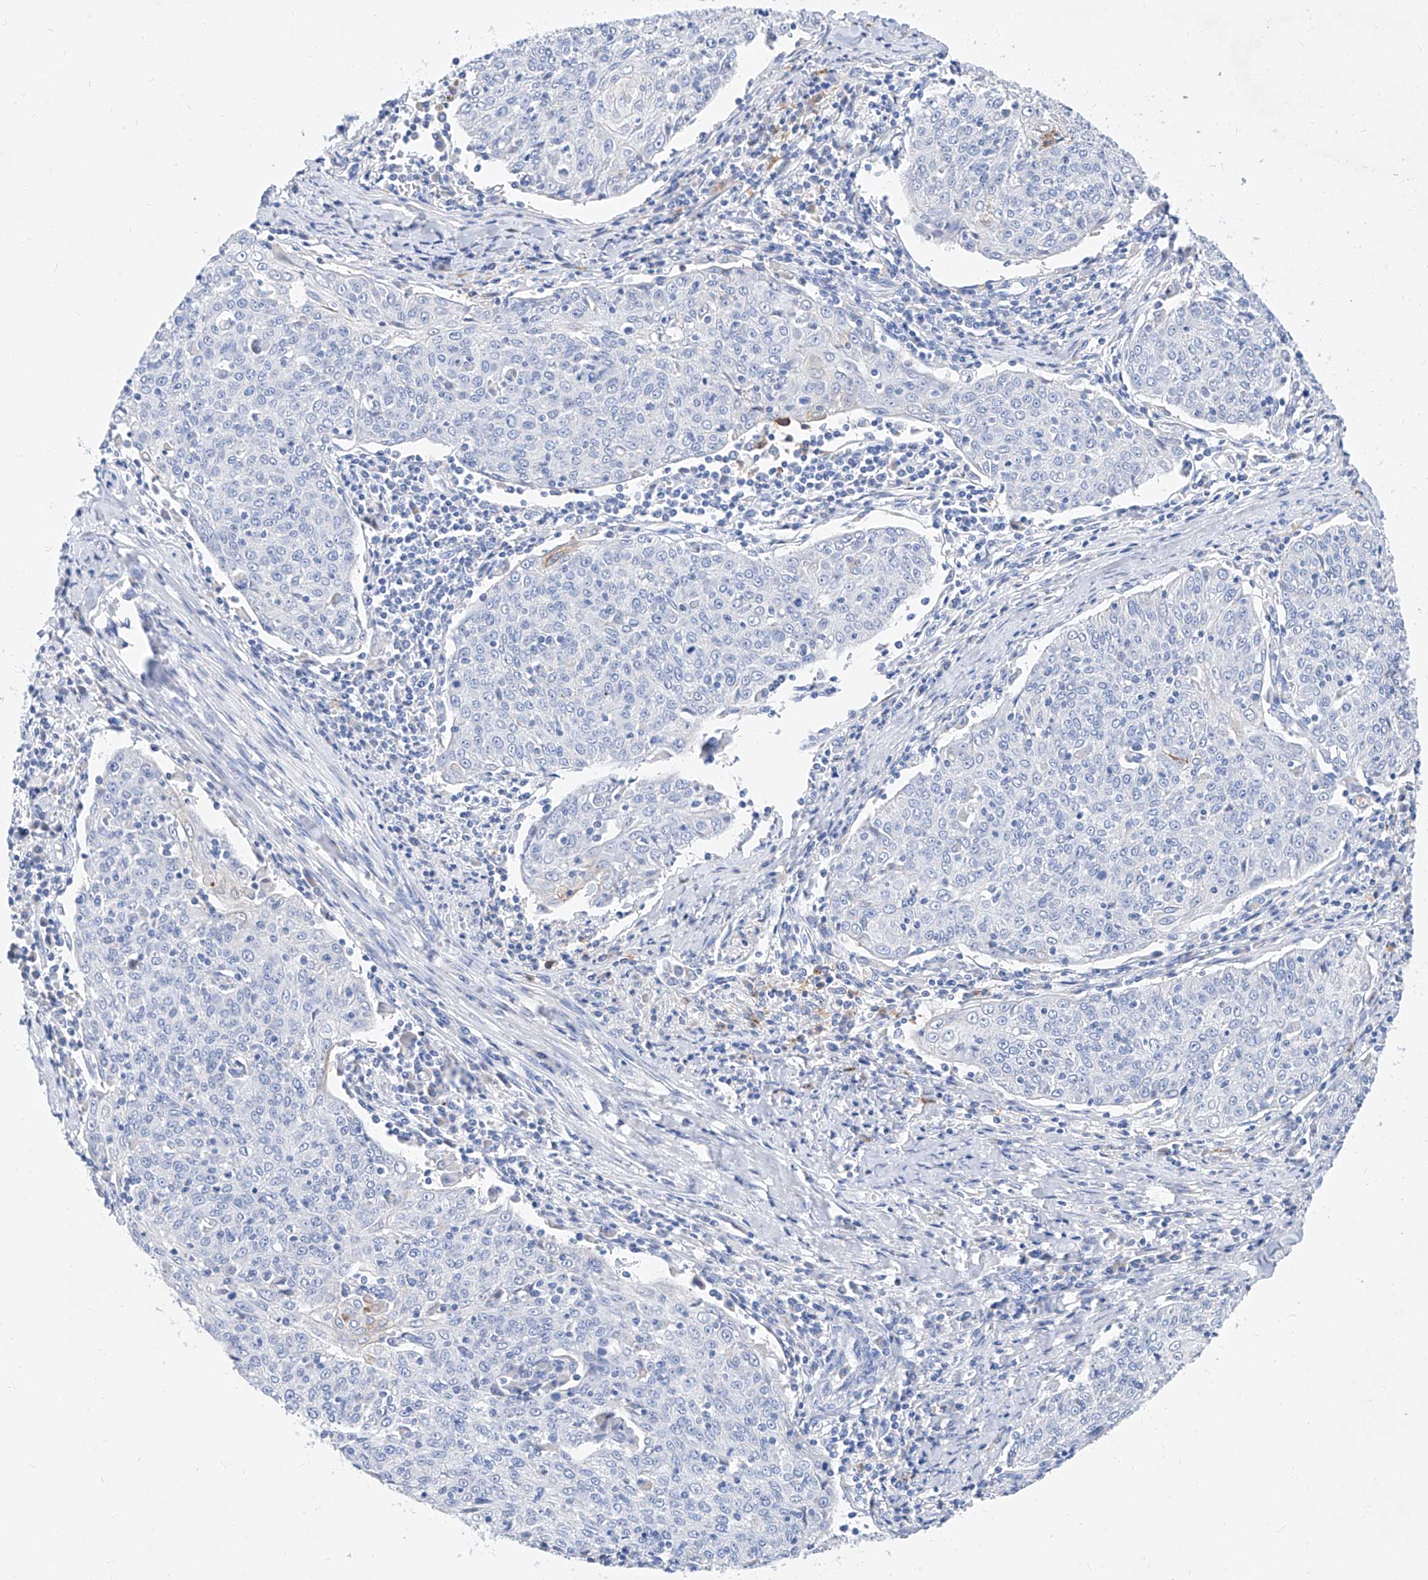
{"staining": {"intensity": "negative", "quantity": "none", "location": "none"}, "tissue": "cervical cancer", "cell_type": "Tumor cells", "image_type": "cancer", "snomed": [{"axis": "morphology", "description": "Squamous cell carcinoma, NOS"}, {"axis": "topography", "description": "Cervix"}], "caption": "This photomicrograph is of cervical cancer stained with immunohistochemistry (IHC) to label a protein in brown with the nuclei are counter-stained blue. There is no staining in tumor cells.", "gene": "SLC25A29", "patient": {"sex": "female", "age": 48}}